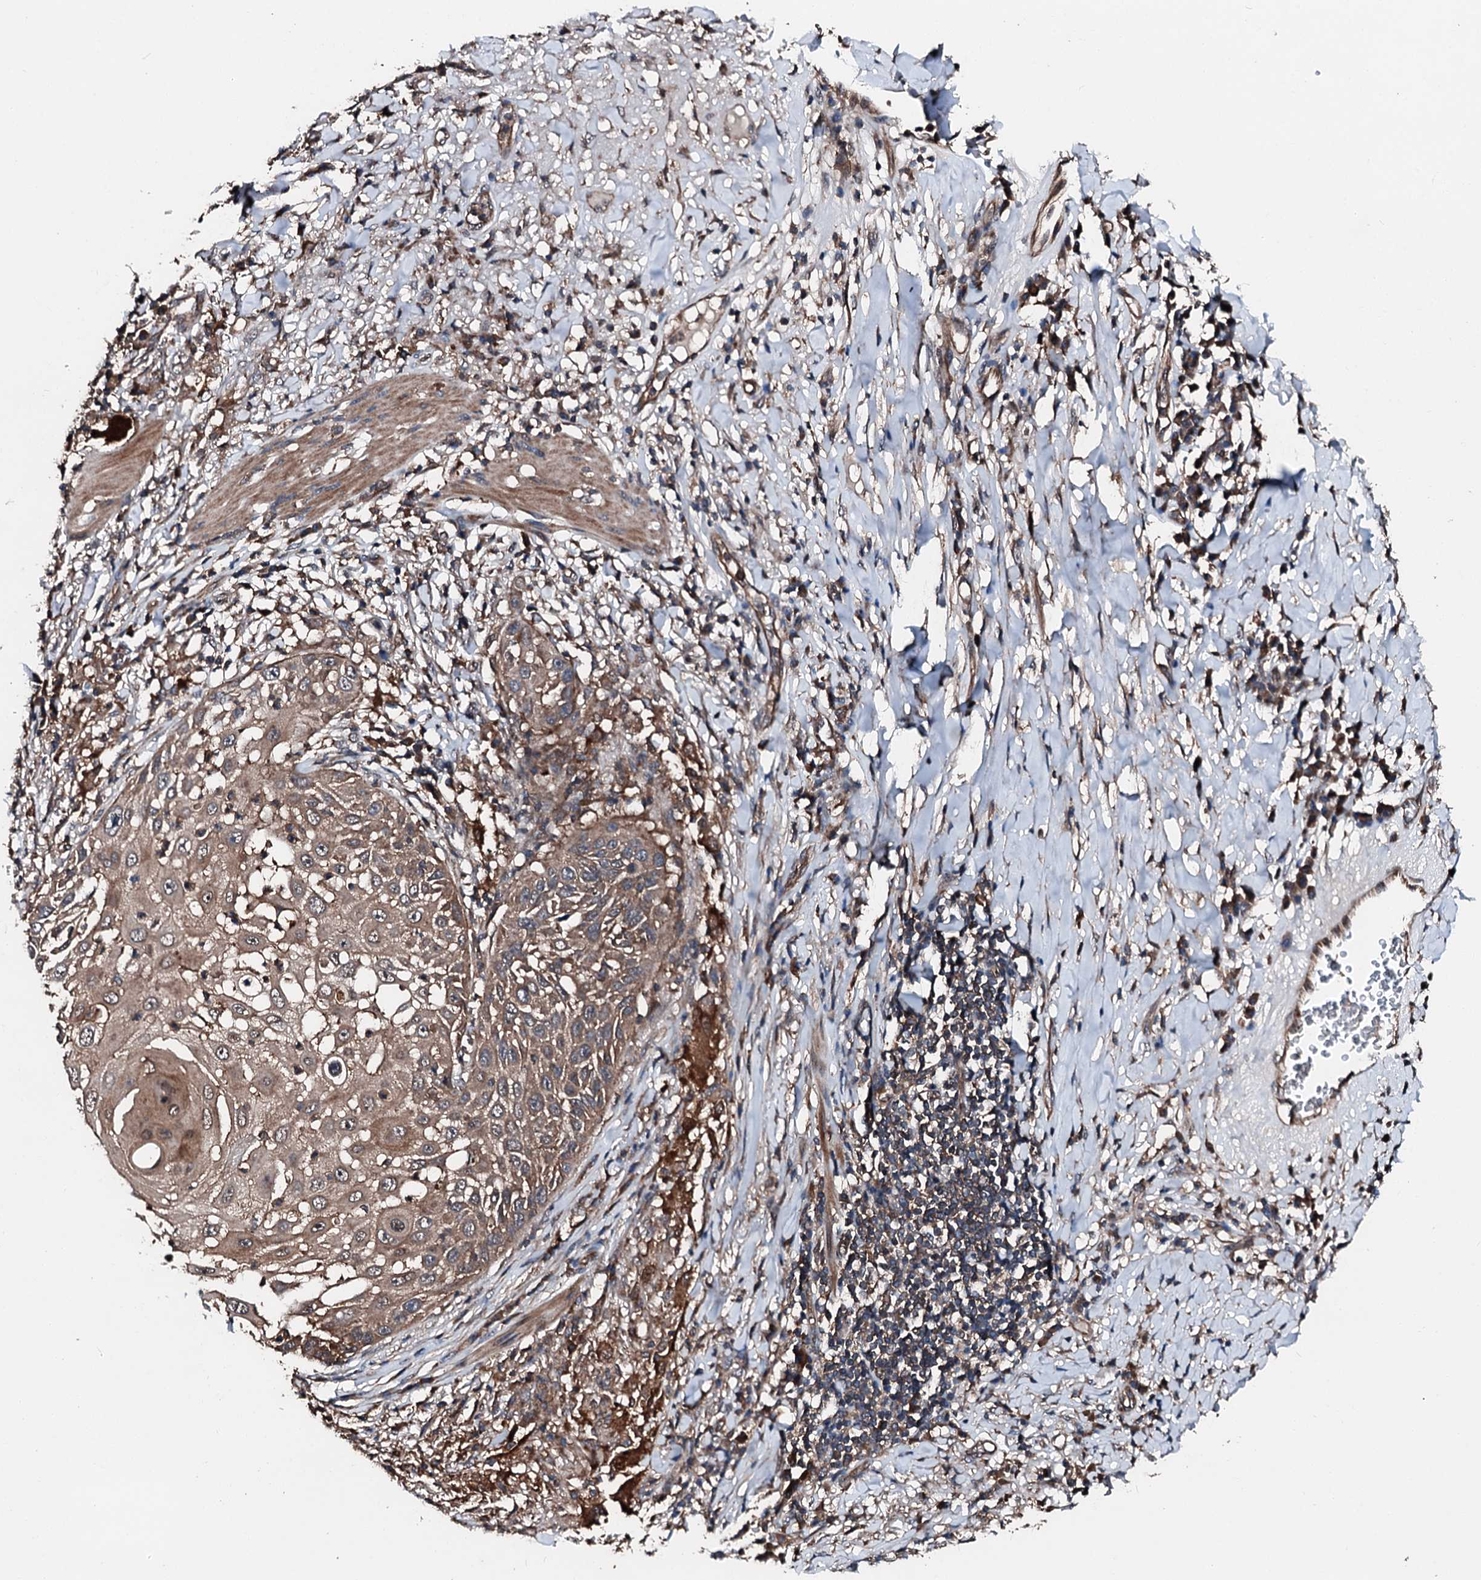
{"staining": {"intensity": "moderate", "quantity": ">75%", "location": "cytoplasmic/membranous"}, "tissue": "skin cancer", "cell_type": "Tumor cells", "image_type": "cancer", "snomed": [{"axis": "morphology", "description": "Squamous cell carcinoma, NOS"}, {"axis": "topography", "description": "Skin"}], "caption": "Immunohistochemical staining of human skin squamous cell carcinoma exhibits moderate cytoplasmic/membranous protein expression in about >75% of tumor cells.", "gene": "FGD4", "patient": {"sex": "female", "age": 44}}